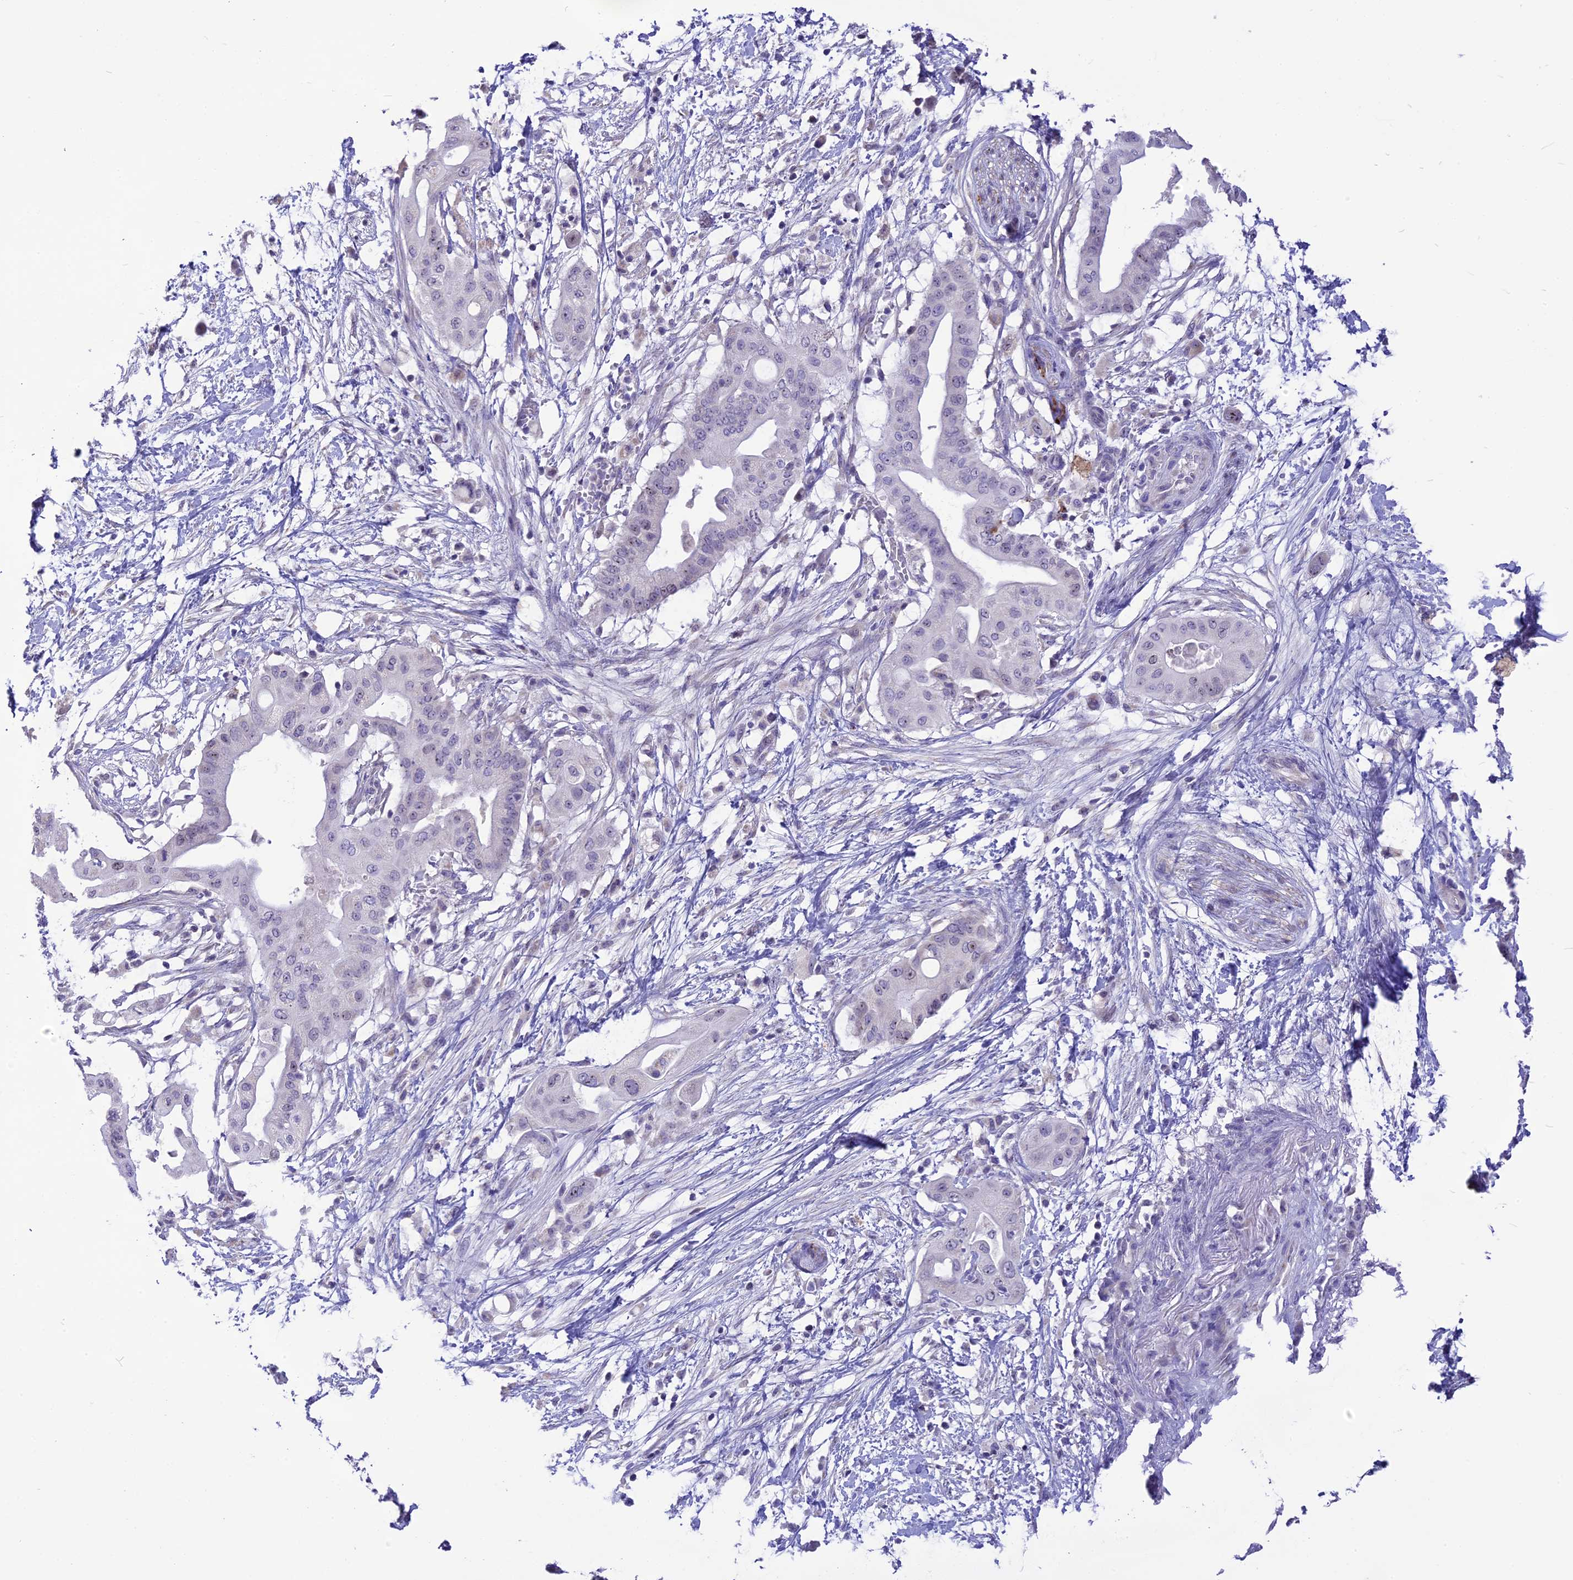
{"staining": {"intensity": "negative", "quantity": "none", "location": "none"}, "tissue": "pancreatic cancer", "cell_type": "Tumor cells", "image_type": "cancer", "snomed": [{"axis": "morphology", "description": "Adenocarcinoma, NOS"}, {"axis": "topography", "description": "Pancreas"}], "caption": "This is a image of IHC staining of adenocarcinoma (pancreatic), which shows no staining in tumor cells.", "gene": "CMSS1", "patient": {"sex": "male", "age": 68}}